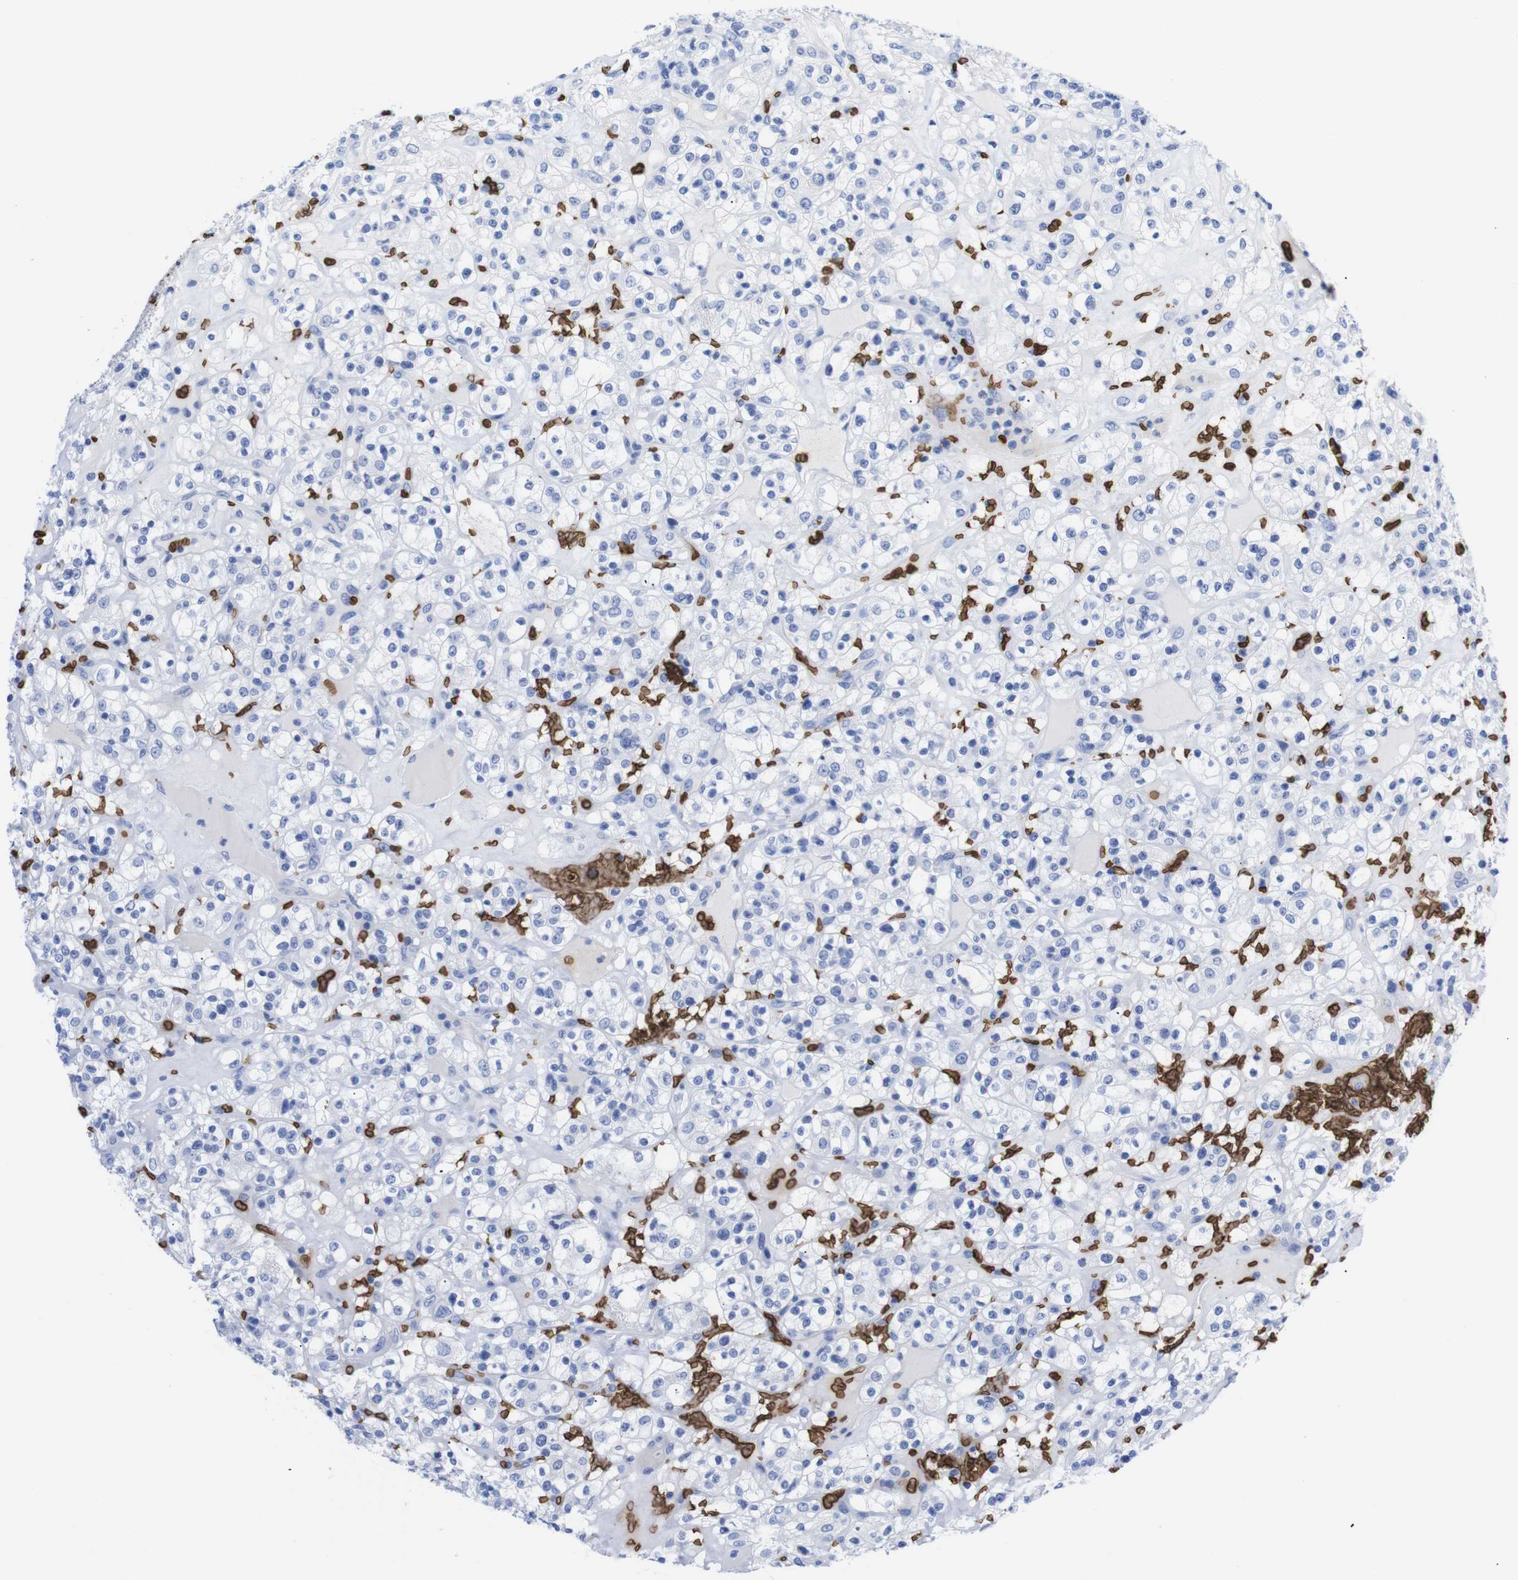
{"staining": {"intensity": "negative", "quantity": "none", "location": "none"}, "tissue": "renal cancer", "cell_type": "Tumor cells", "image_type": "cancer", "snomed": [{"axis": "morphology", "description": "Normal tissue, NOS"}, {"axis": "morphology", "description": "Adenocarcinoma, NOS"}, {"axis": "topography", "description": "Kidney"}], "caption": "Tumor cells are negative for protein expression in human renal cancer.", "gene": "S1PR2", "patient": {"sex": "female", "age": 72}}